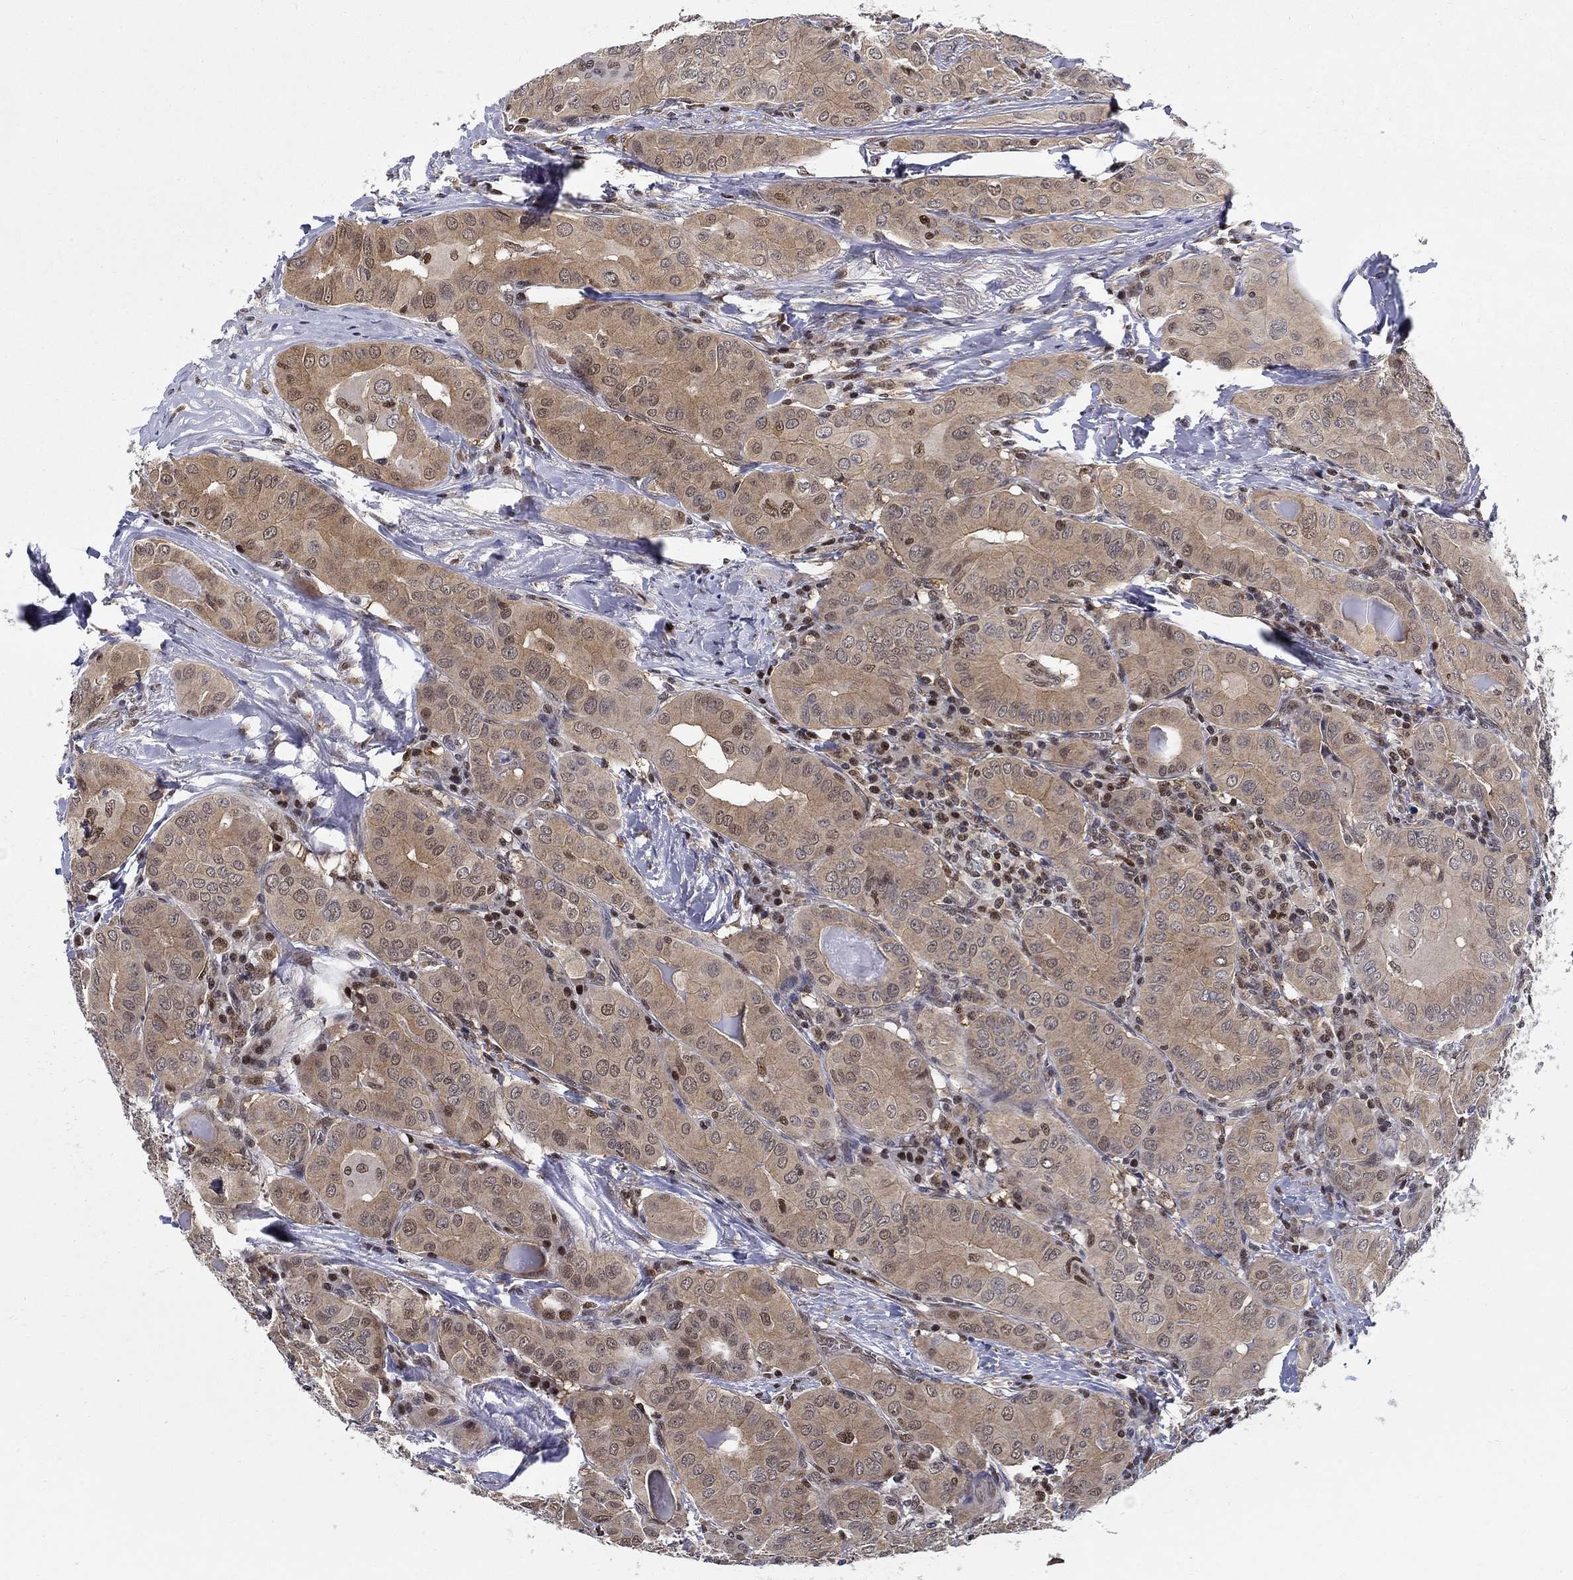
{"staining": {"intensity": "weak", "quantity": "25%-75%", "location": "cytoplasmic/membranous"}, "tissue": "thyroid cancer", "cell_type": "Tumor cells", "image_type": "cancer", "snomed": [{"axis": "morphology", "description": "Papillary adenocarcinoma, NOS"}, {"axis": "topography", "description": "Thyroid gland"}], "caption": "DAB (3,3'-diaminobenzidine) immunohistochemical staining of papillary adenocarcinoma (thyroid) displays weak cytoplasmic/membranous protein positivity in approximately 25%-75% of tumor cells. The staining was performed using DAB (3,3'-diaminobenzidine), with brown indicating positive protein expression. Nuclei are stained blue with hematoxylin.", "gene": "ZNF594", "patient": {"sex": "female", "age": 37}}